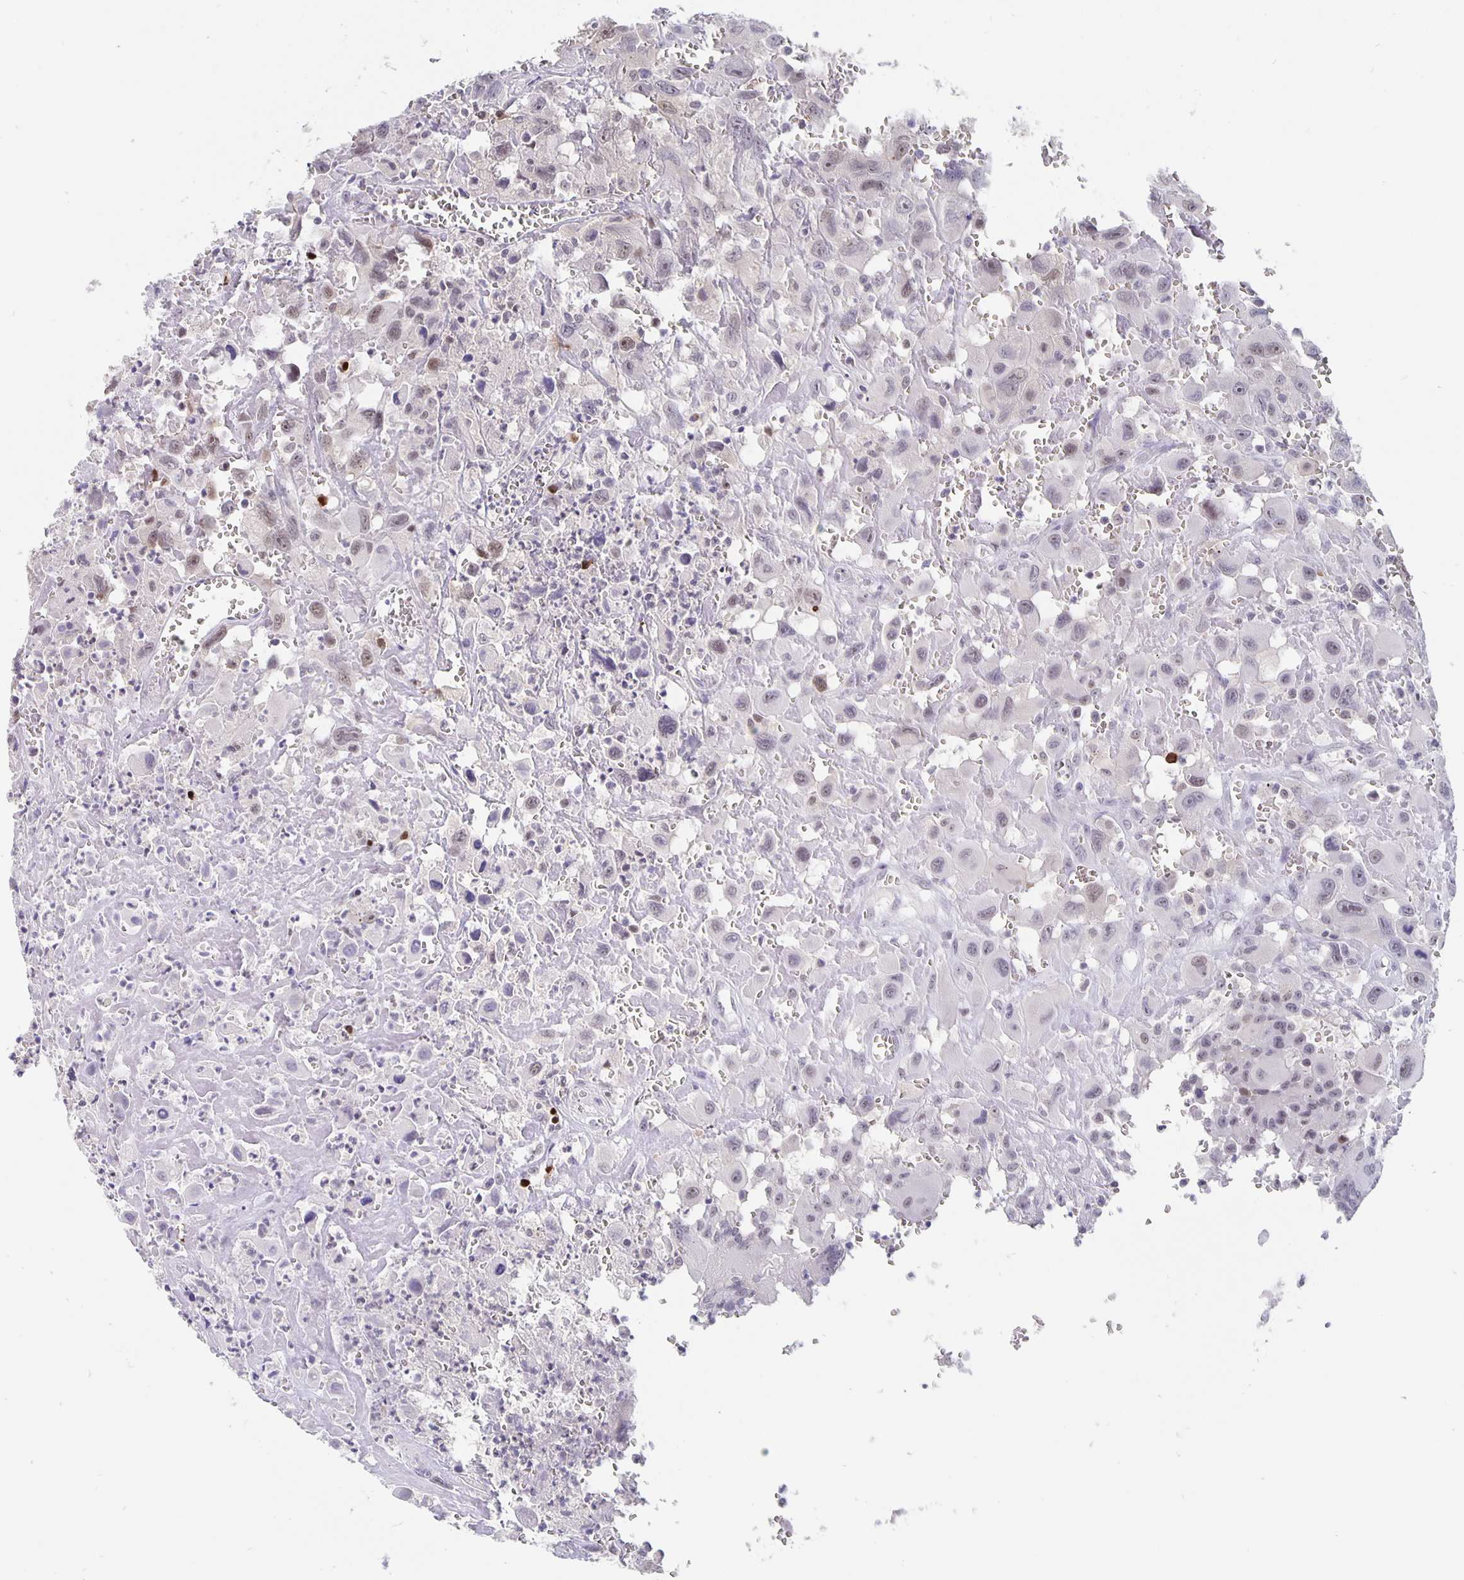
{"staining": {"intensity": "weak", "quantity": "<25%", "location": "nuclear"}, "tissue": "head and neck cancer", "cell_type": "Tumor cells", "image_type": "cancer", "snomed": [{"axis": "morphology", "description": "Squamous cell carcinoma, NOS"}, {"axis": "morphology", "description": "Squamous cell carcinoma, metastatic, NOS"}, {"axis": "topography", "description": "Oral tissue"}, {"axis": "topography", "description": "Head-Neck"}], "caption": "IHC micrograph of human squamous cell carcinoma (head and neck) stained for a protein (brown), which exhibits no expression in tumor cells.", "gene": "ZNF691", "patient": {"sex": "female", "age": 85}}